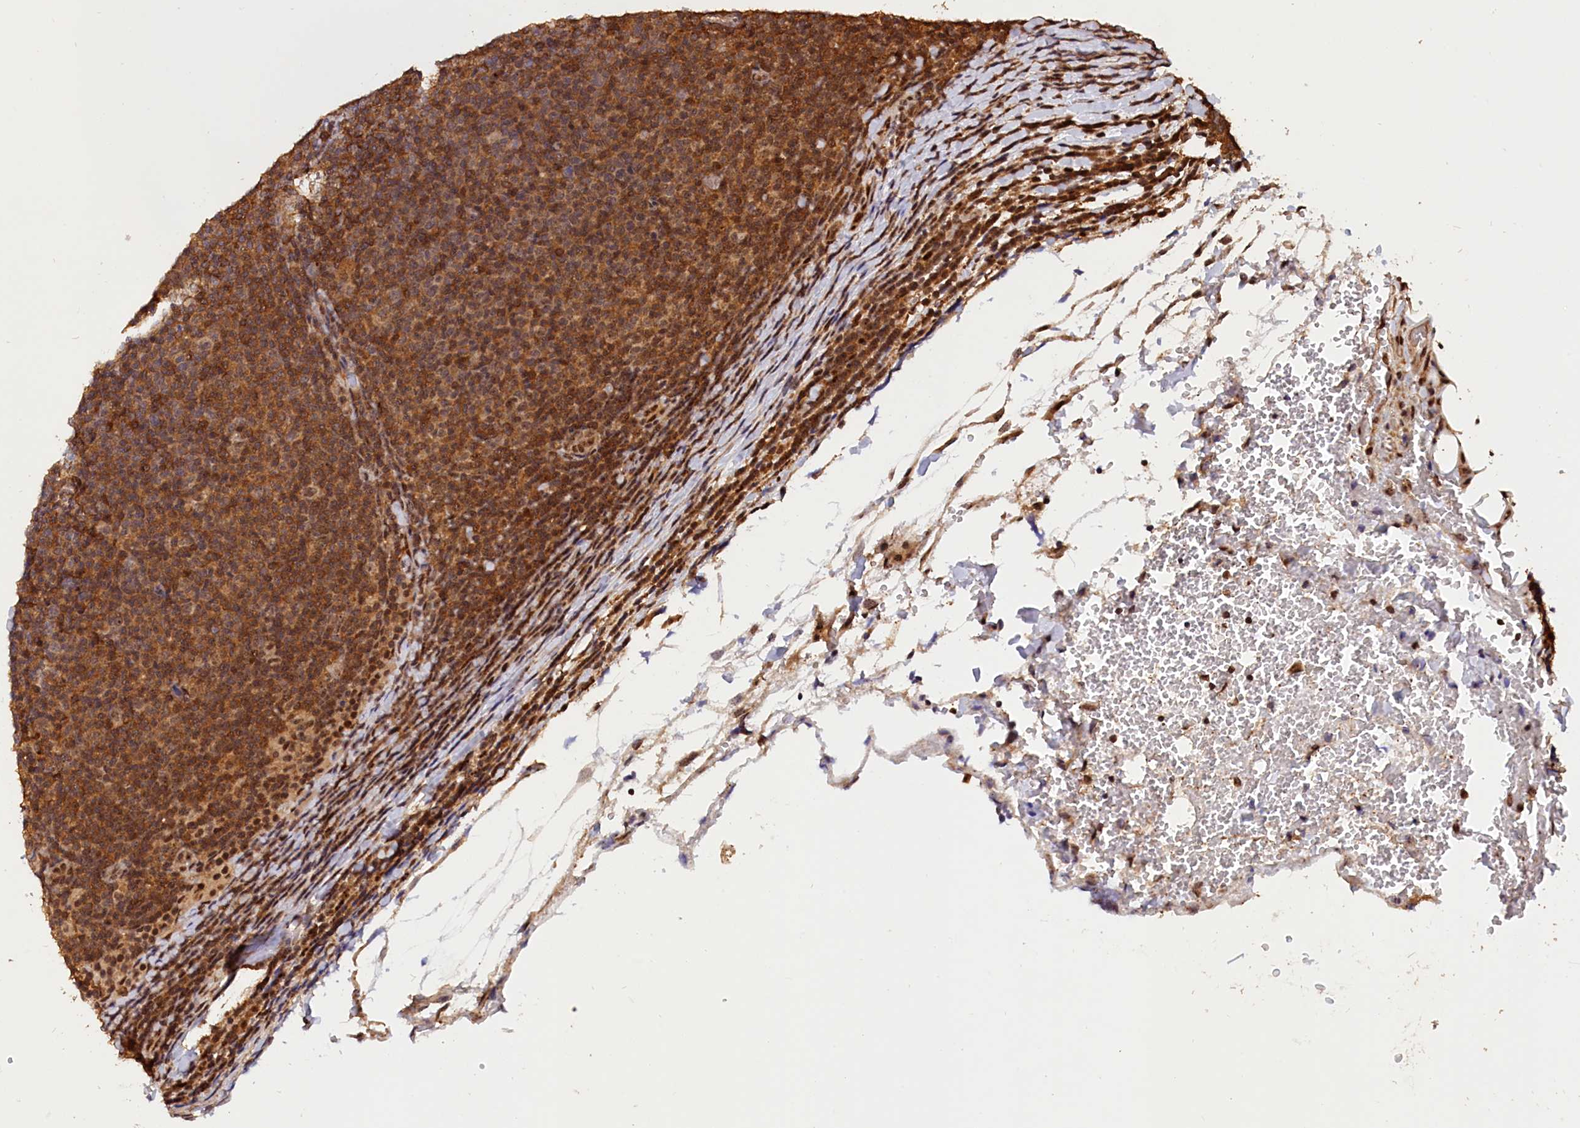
{"staining": {"intensity": "strong", "quantity": ">75%", "location": "cytoplasmic/membranous"}, "tissue": "lymphoma", "cell_type": "Tumor cells", "image_type": "cancer", "snomed": [{"axis": "morphology", "description": "Malignant lymphoma, non-Hodgkin's type, Low grade"}, {"axis": "topography", "description": "Lymph node"}], "caption": "This is a micrograph of immunohistochemistry (IHC) staining of low-grade malignant lymphoma, non-Hodgkin's type, which shows strong positivity in the cytoplasmic/membranous of tumor cells.", "gene": "IST1", "patient": {"sex": "male", "age": 66}}